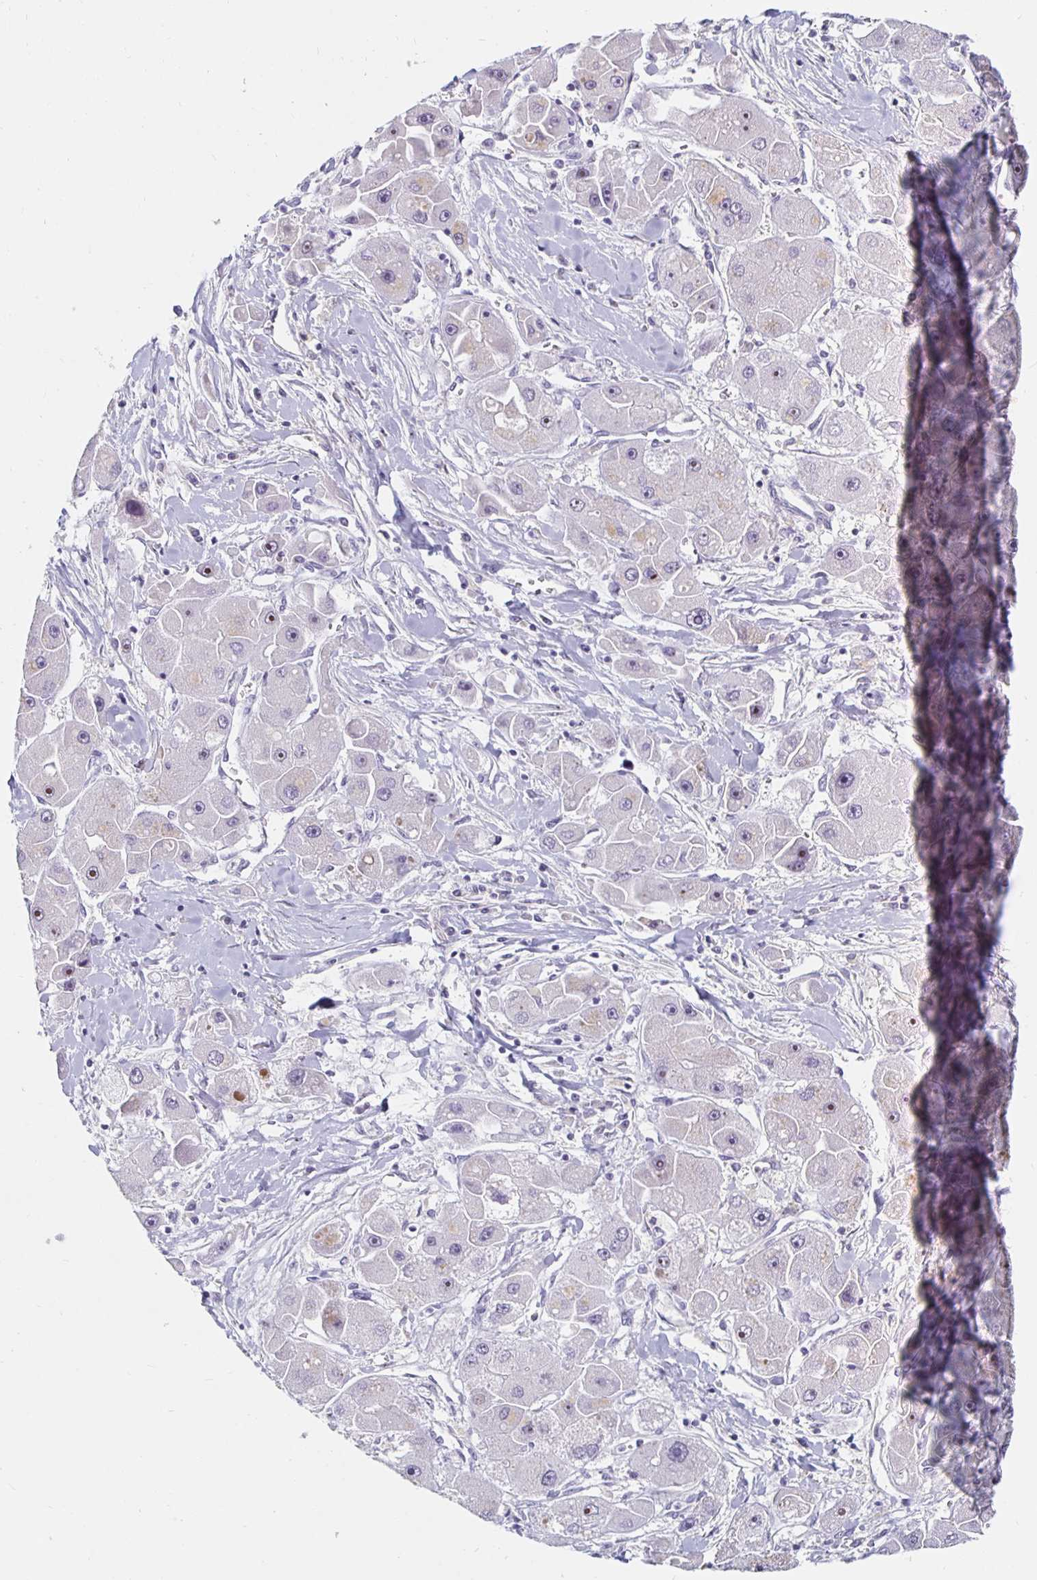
{"staining": {"intensity": "moderate", "quantity": "<25%", "location": "nuclear"}, "tissue": "liver cancer", "cell_type": "Tumor cells", "image_type": "cancer", "snomed": [{"axis": "morphology", "description": "Carcinoma, Hepatocellular, NOS"}, {"axis": "topography", "description": "Liver"}], "caption": "This image displays immunohistochemistry (IHC) staining of human liver cancer (hepatocellular carcinoma), with low moderate nuclear staining in about <25% of tumor cells.", "gene": "NUP85", "patient": {"sex": "male", "age": 24}}